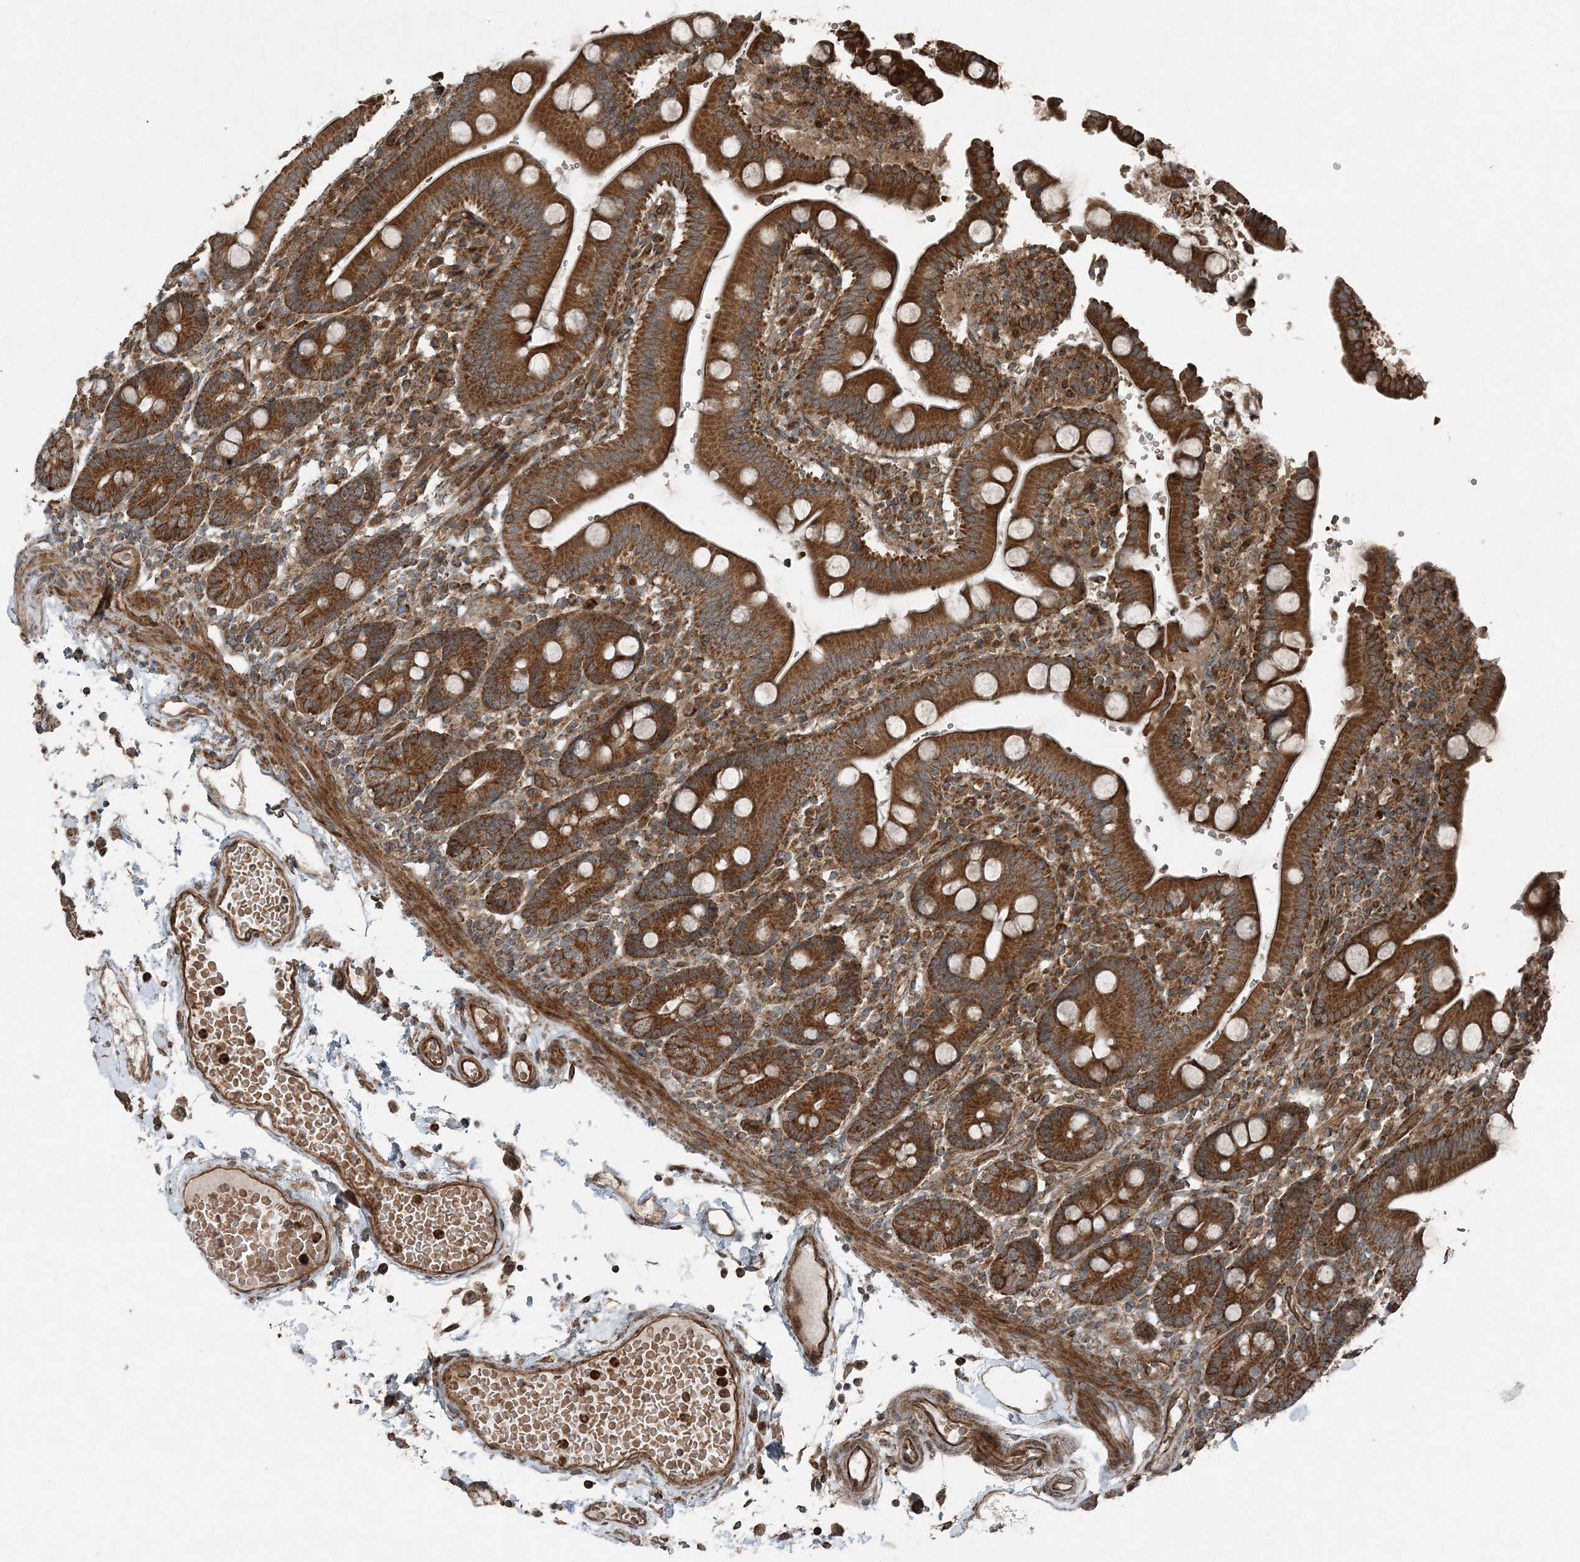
{"staining": {"intensity": "strong", "quantity": ">75%", "location": "cytoplasmic/membranous"}, "tissue": "duodenum", "cell_type": "Glandular cells", "image_type": "normal", "snomed": [{"axis": "morphology", "description": "Normal tissue, NOS"}, {"axis": "topography", "description": "Small intestine, NOS"}], "caption": "Benign duodenum was stained to show a protein in brown. There is high levels of strong cytoplasmic/membranous positivity in about >75% of glandular cells.", "gene": "COPS7B", "patient": {"sex": "female", "age": 71}}